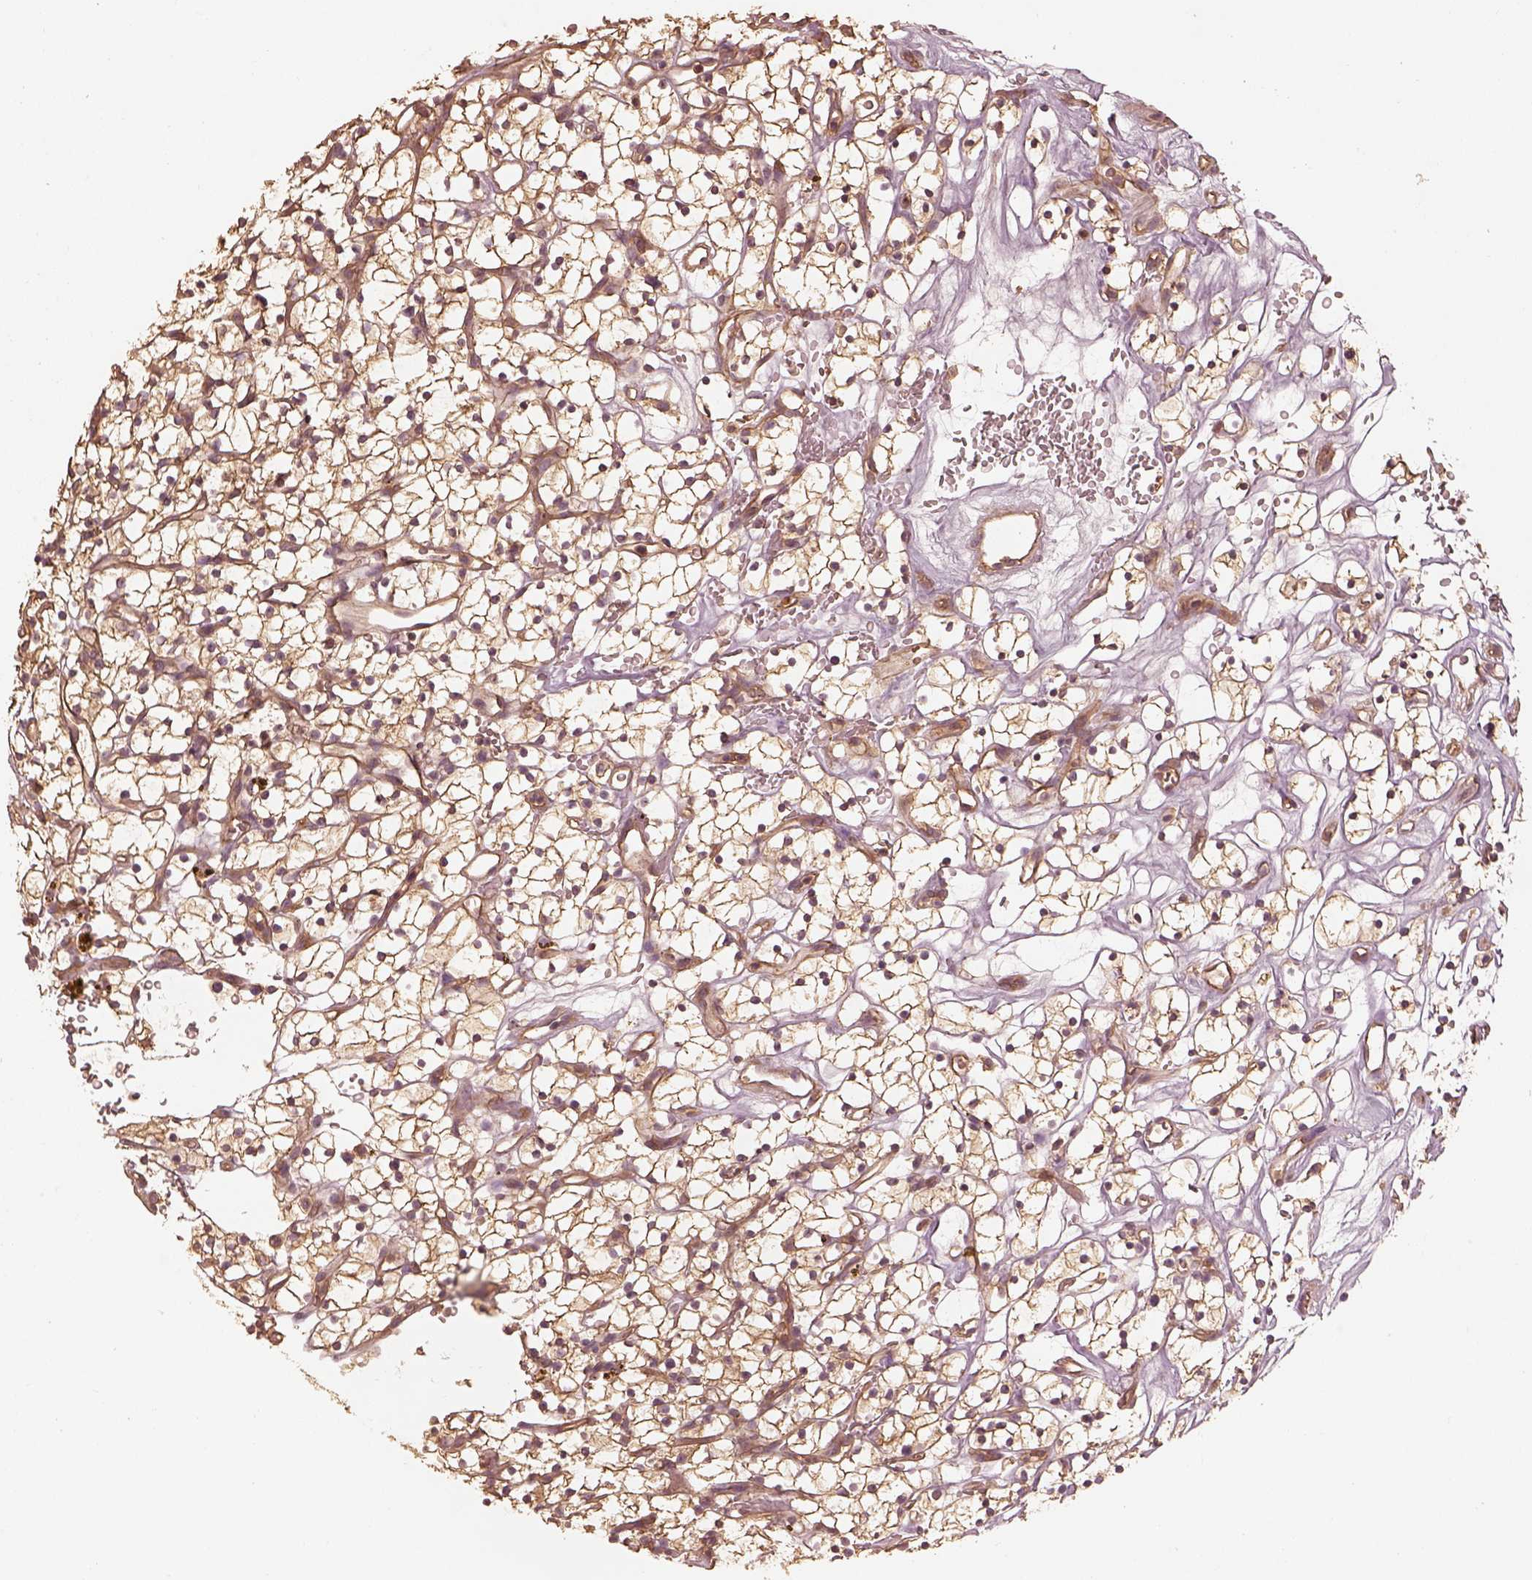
{"staining": {"intensity": "strong", "quantity": ">75%", "location": "cytoplasmic/membranous"}, "tissue": "renal cancer", "cell_type": "Tumor cells", "image_type": "cancer", "snomed": [{"axis": "morphology", "description": "Adenocarcinoma, NOS"}, {"axis": "topography", "description": "Kidney"}], "caption": "Immunohistochemical staining of renal cancer (adenocarcinoma) displays high levels of strong cytoplasmic/membranous staining in approximately >75% of tumor cells.", "gene": "WDR7", "patient": {"sex": "female", "age": 64}}